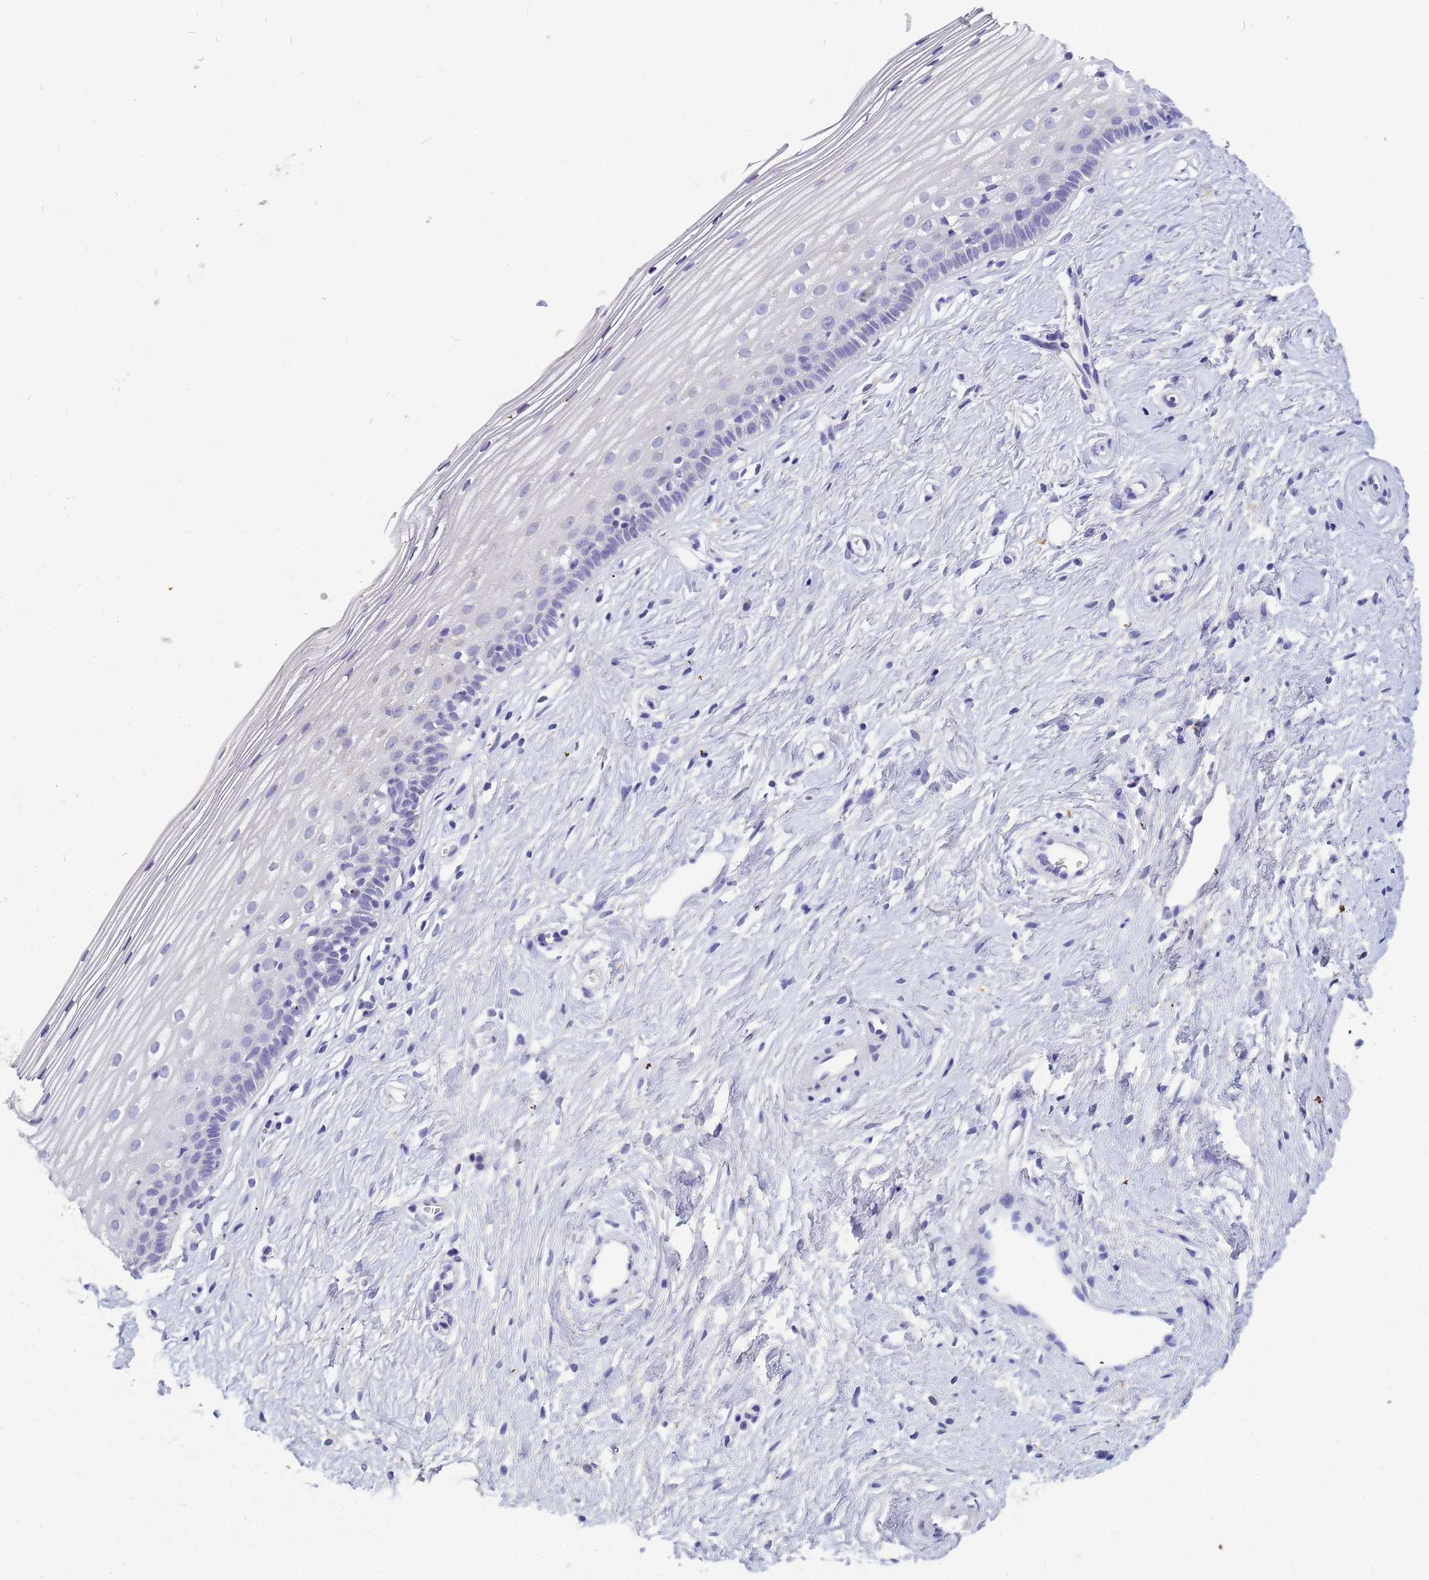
{"staining": {"intensity": "negative", "quantity": "none", "location": "none"}, "tissue": "cervix", "cell_type": "Glandular cells", "image_type": "normal", "snomed": [{"axis": "morphology", "description": "Normal tissue, NOS"}, {"axis": "topography", "description": "Cervix"}], "caption": "DAB immunohistochemical staining of benign cervix reveals no significant positivity in glandular cells.", "gene": "B3GNT8", "patient": {"sex": "female", "age": 40}}